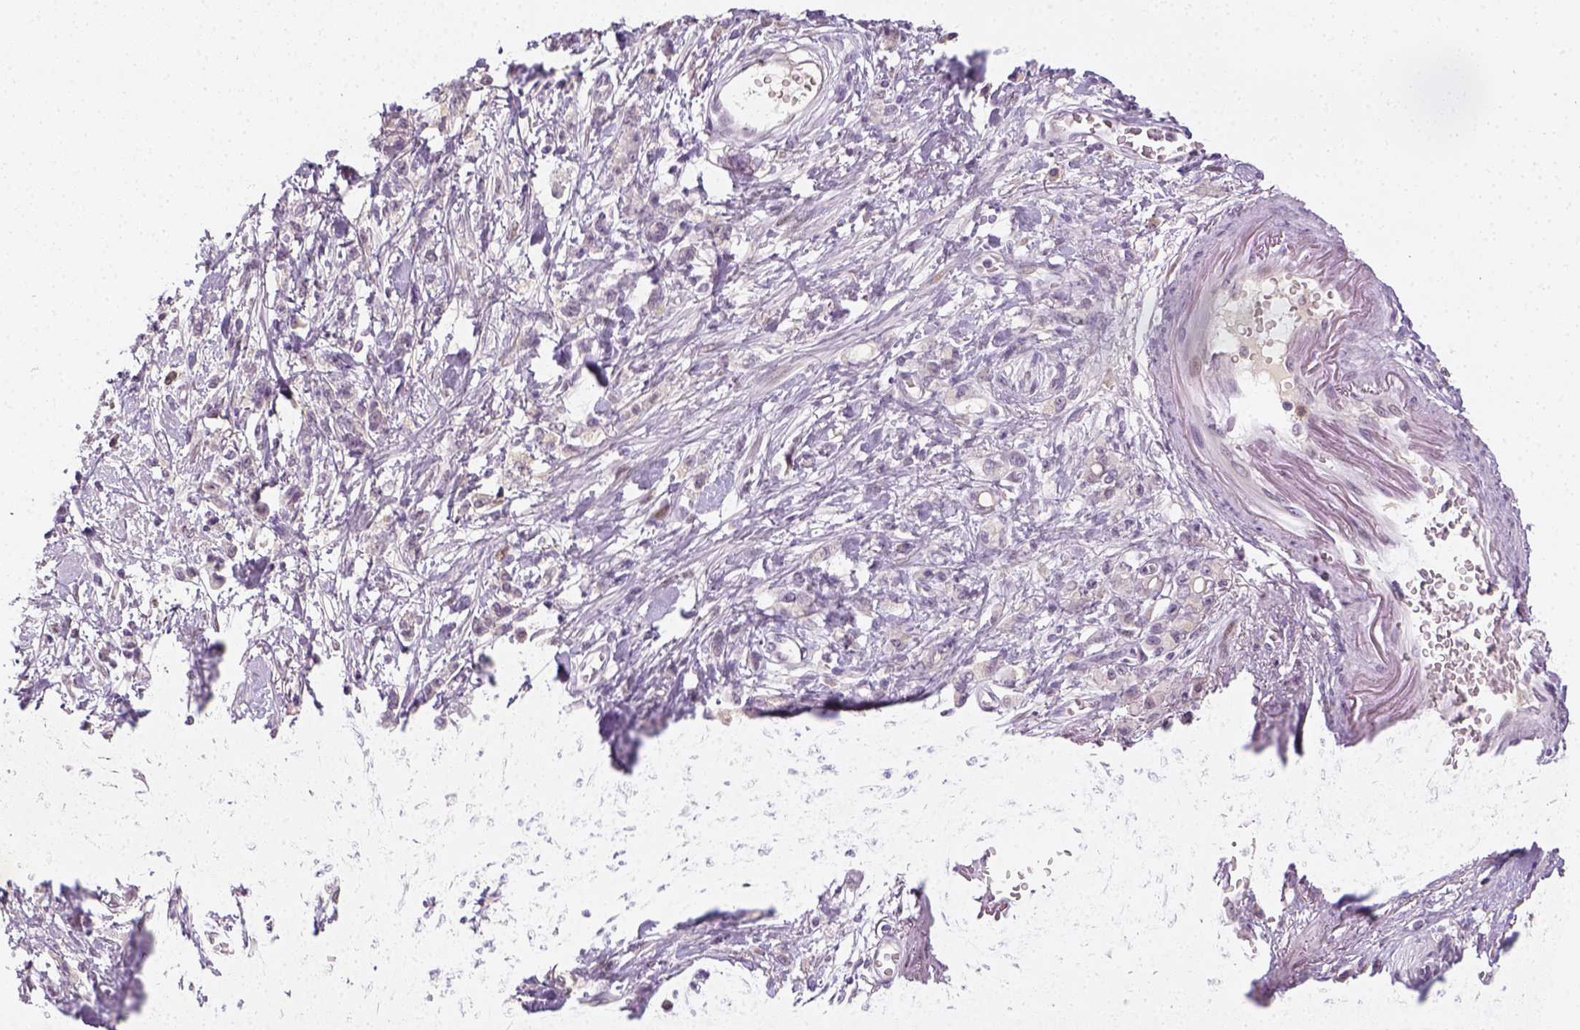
{"staining": {"intensity": "negative", "quantity": "none", "location": "none"}, "tissue": "stomach cancer", "cell_type": "Tumor cells", "image_type": "cancer", "snomed": [{"axis": "morphology", "description": "Adenocarcinoma, NOS"}, {"axis": "topography", "description": "Stomach"}], "caption": "High power microscopy photomicrograph of an IHC image of stomach cancer (adenocarcinoma), revealing no significant positivity in tumor cells. Brightfield microscopy of immunohistochemistry (IHC) stained with DAB (3,3'-diaminobenzidine) (brown) and hematoxylin (blue), captured at high magnification.", "gene": "MAGEB3", "patient": {"sex": "male", "age": 77}}